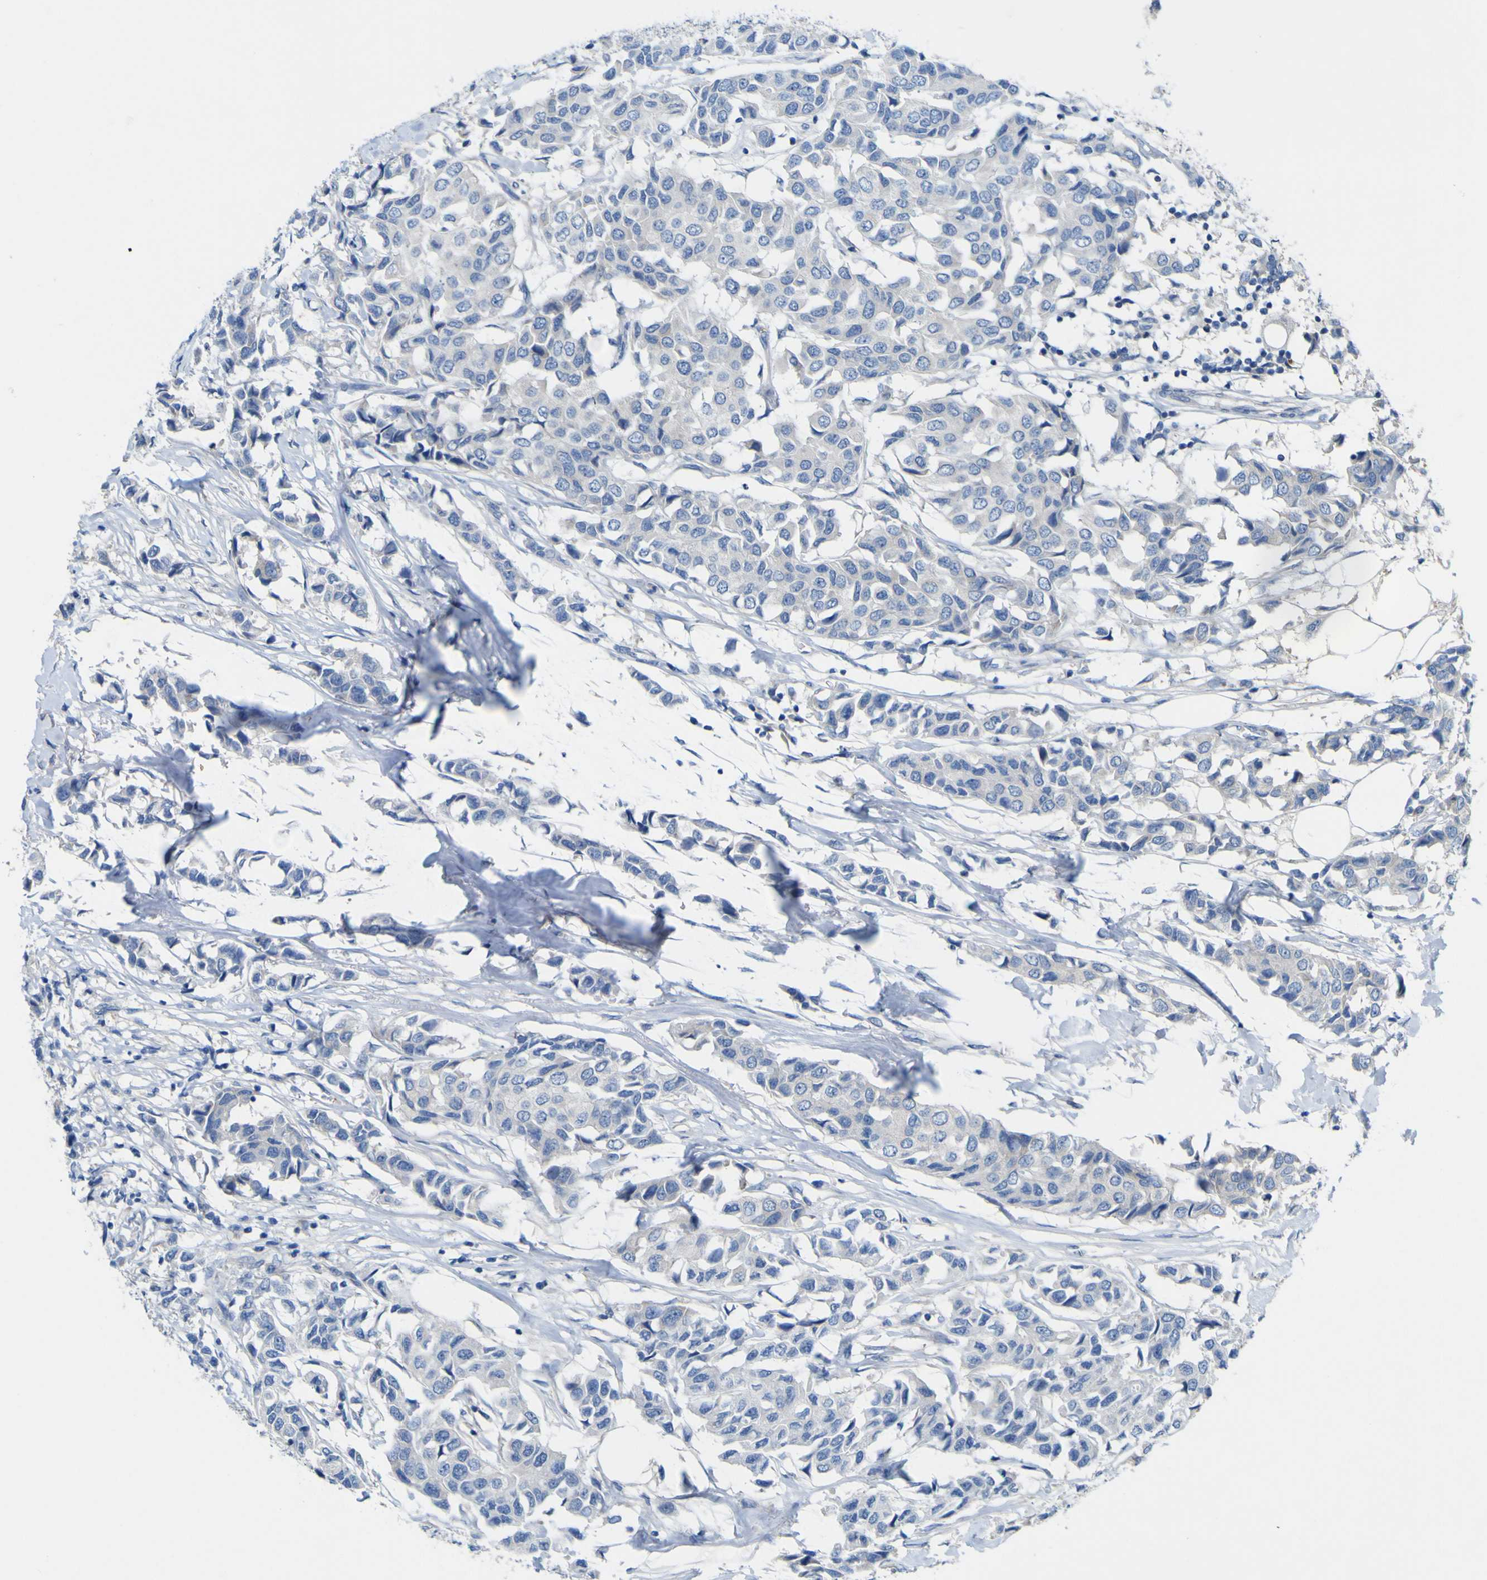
{"staining": {"intensity": "negative", "quantity": "none", "location": "none"}, "tissue": "breast cancer", "cell_type": "Tumor cells", "image_type": "cancer", "snomed": [{"axis": "morphology", "description": "Duct carcinoma"}, {"axis": "topography", "description": "Breast"}], "caption": "The photomicrograph exhibits no staining of tumor cells in breast cancer.", "gene": "MYEOV", "patient": {"sex": "female", "age": 80}}